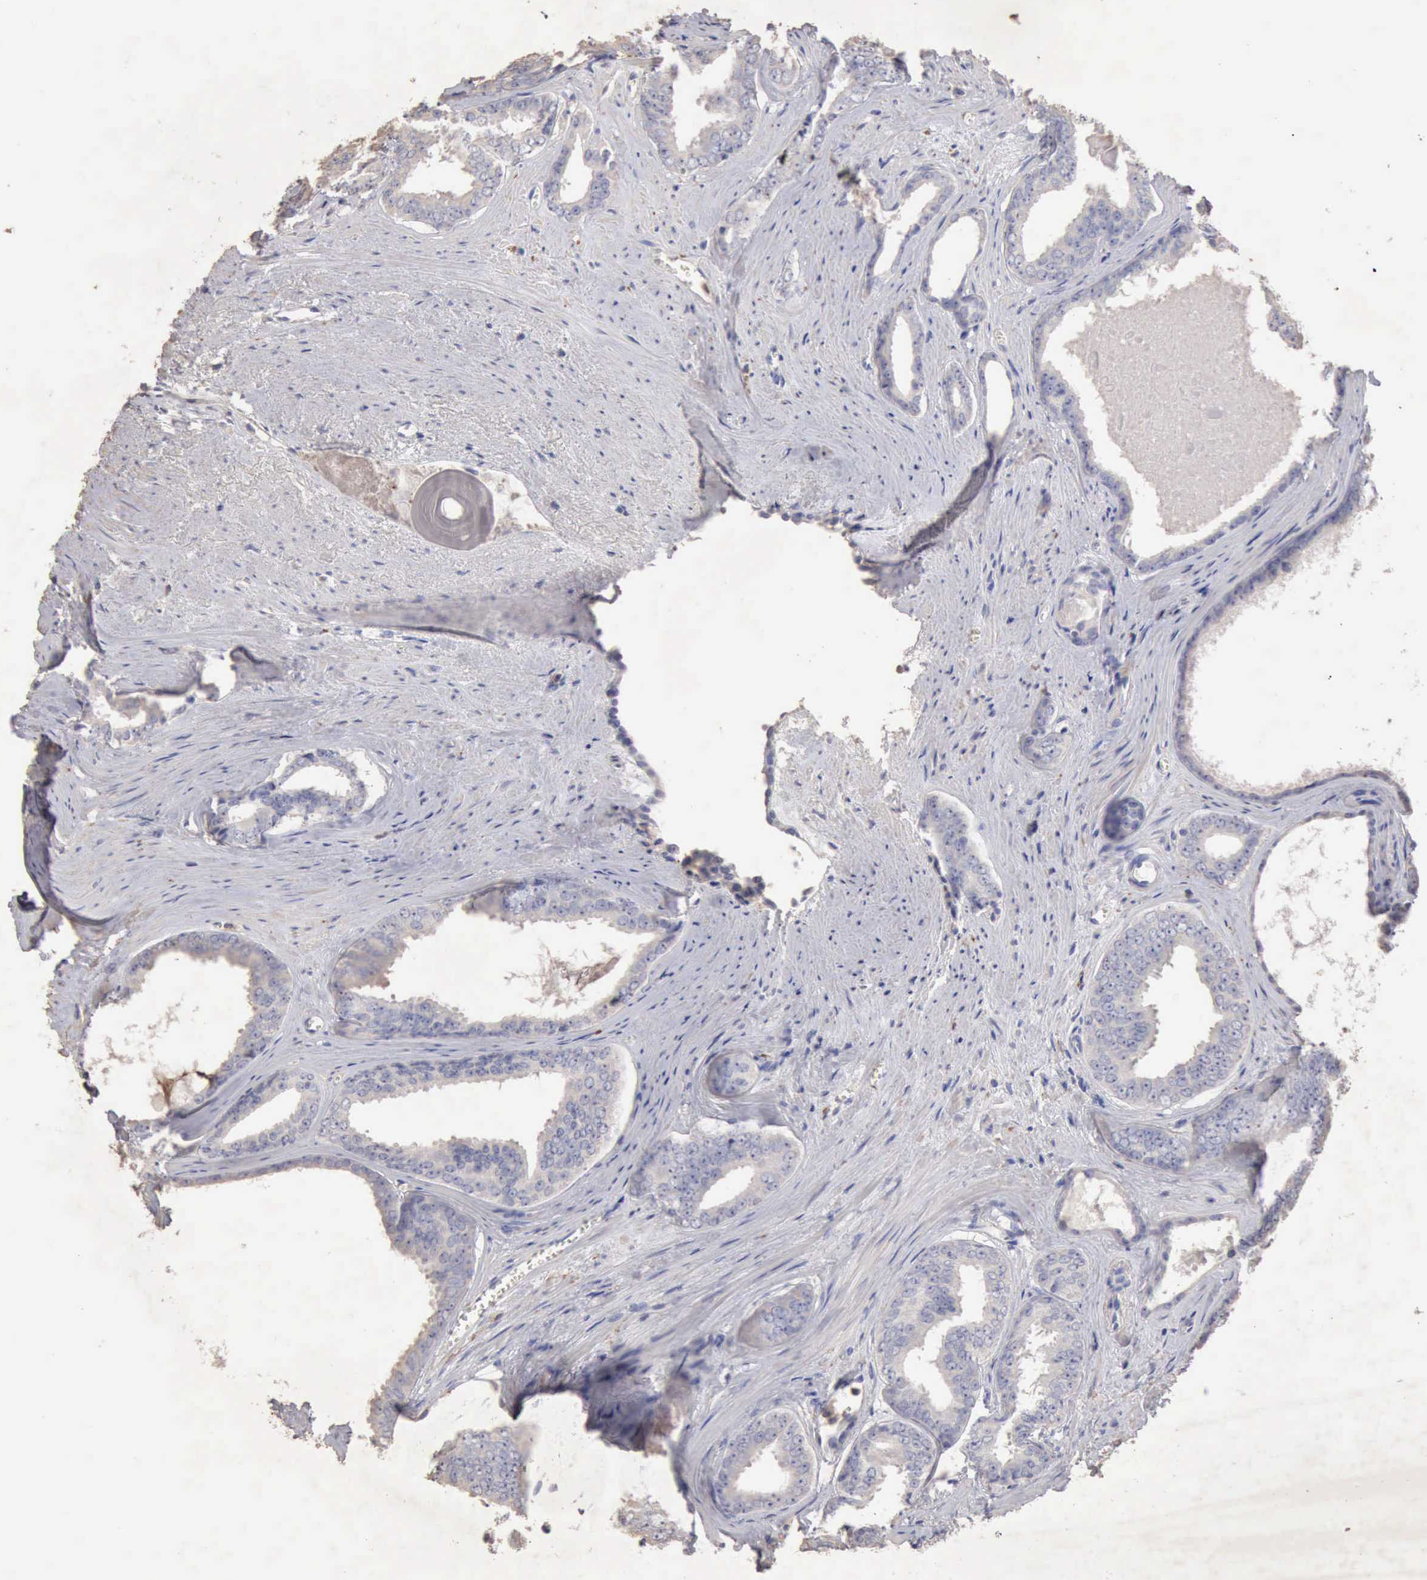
{"staining": {"intensity": "negative", "quantity": "none", "location": "none"}, "tissue": "prostate cancer", "cell_type": "Tumor cells", "image_type": "cancer", "snomed": [{"axis": "morphology", "description": "Adenocarcinoma, Medium grade"}, {"axis": "topography", "description": "Prostate"}], "caption": "Prostate cancer stained for a protein using IHC reveals no expression tumor cells.", "gene": "KRT6B", "patient": {"sex": "male", "age": 79}}